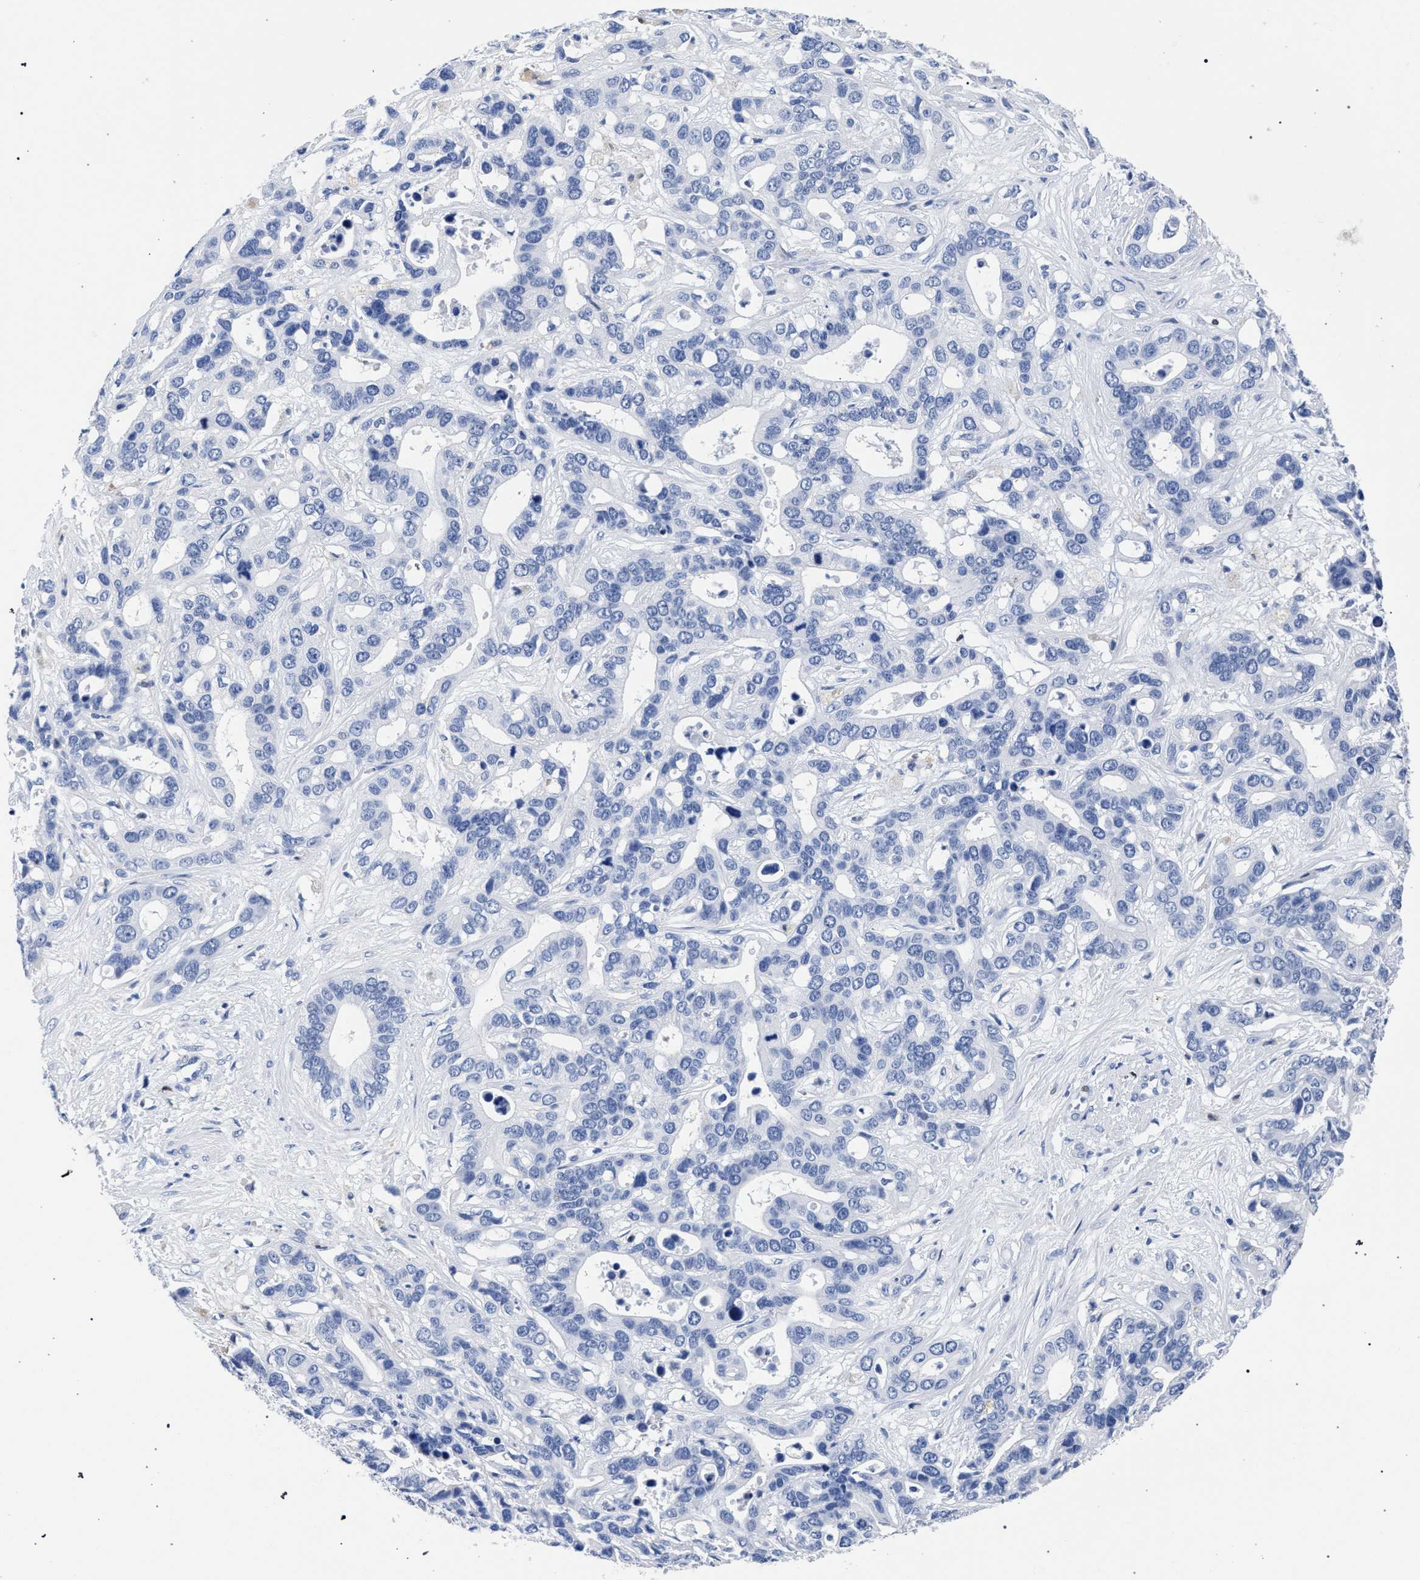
{"staining": {"intensity": "negative", "quantity": "none", "location": "none"}, "tissue": "liver cancer", "cell_type": "Tumor cells", "image_type": "cancer", "snomed": [{"axis": "morphology", "description": "Cholangiocarcinoma"}, {"axis": "topography", "description": "Liver"}], "caption": "An immunohistochemistry (IHC) histopathology image of cholangiocarcinoma (liver) is shown. There is no staining in tumor cells of cholangiocarcinoma (liver).", "gene": "KLRK1", "patient": {"sex": "female", "age": 65}}